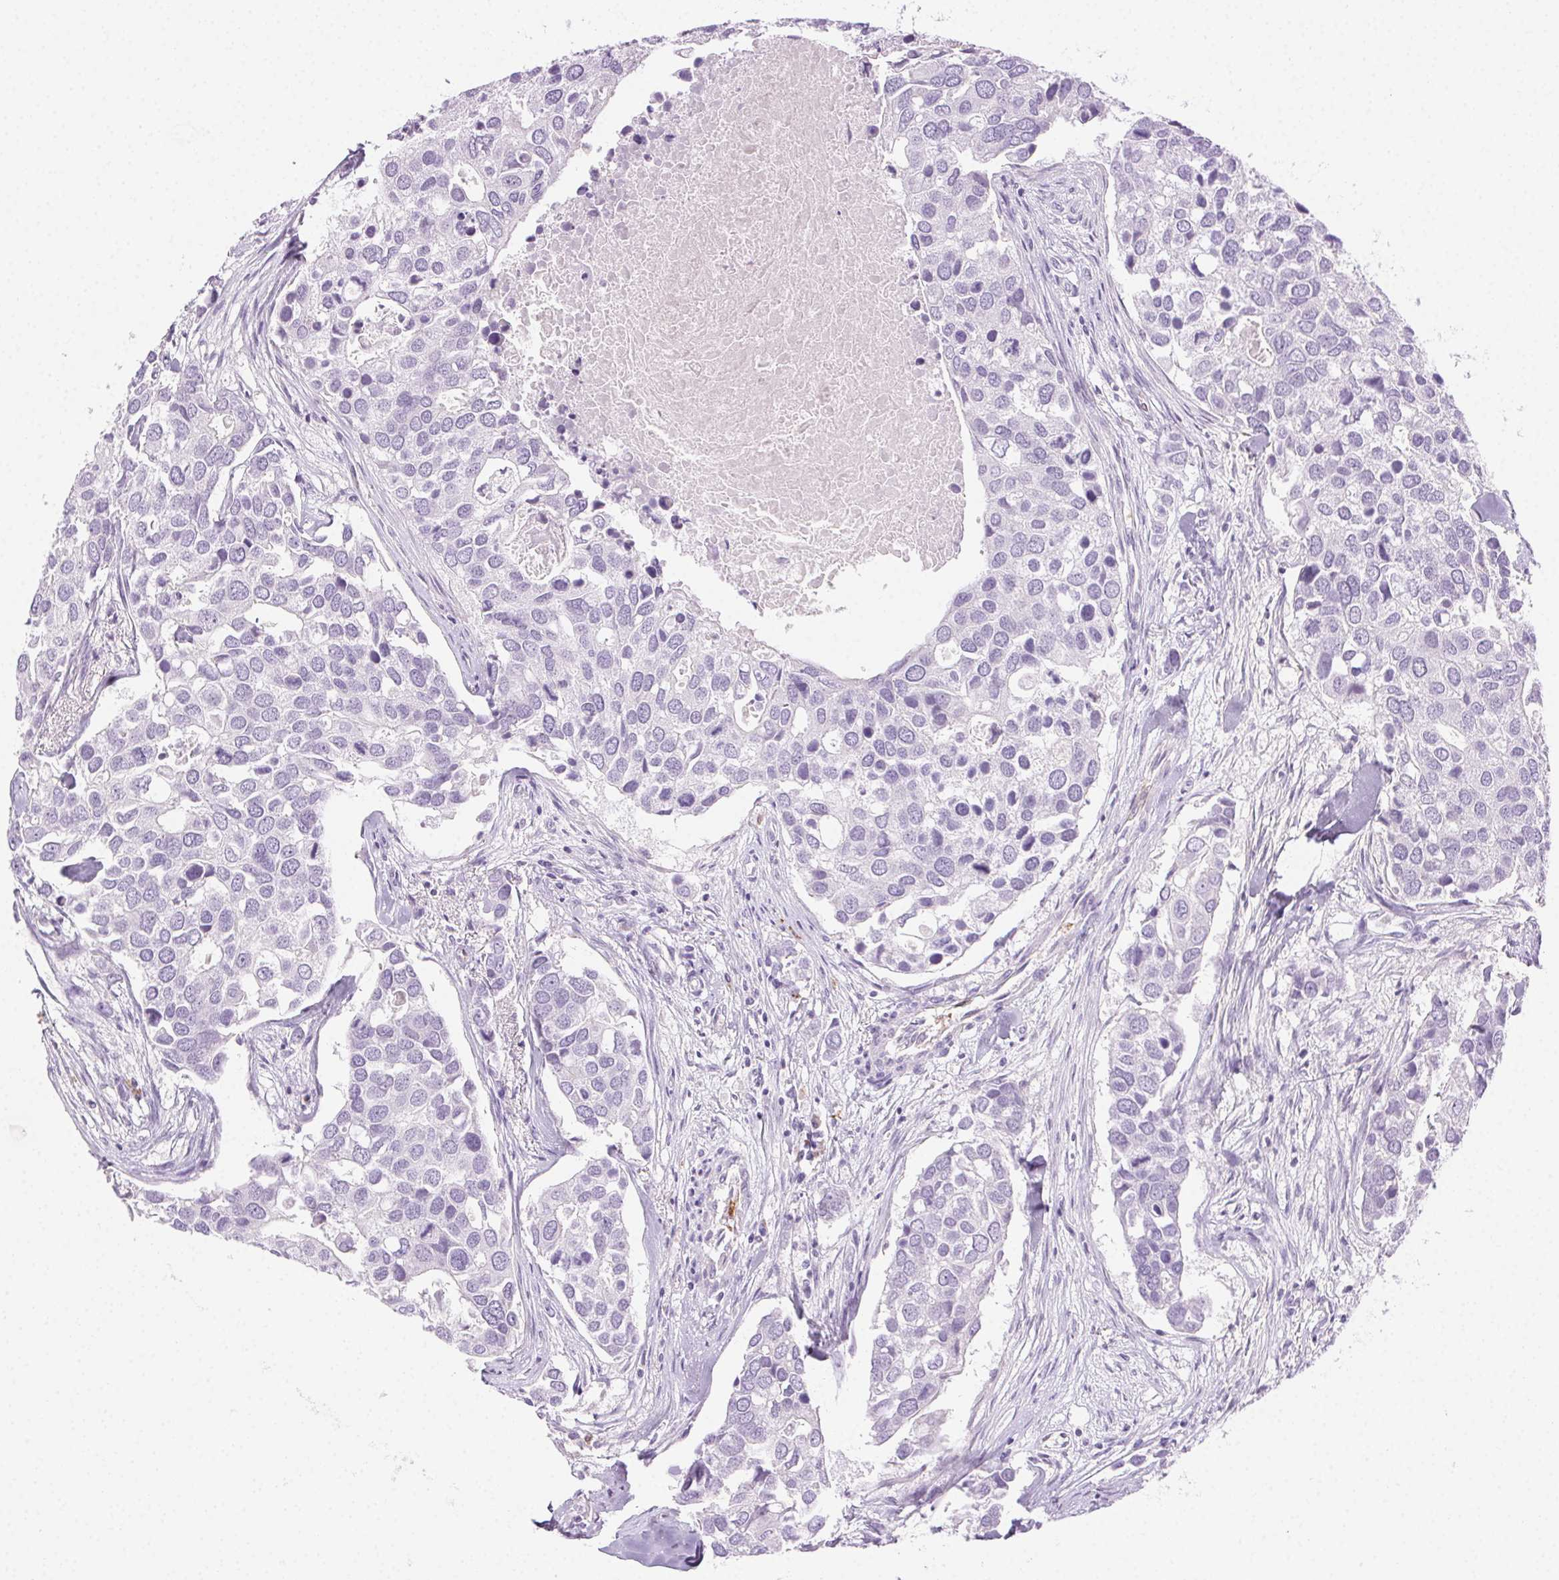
{"staining": {"intensity": "negative", "quantity": "none", "location": "none"}, "tissue": "breast cancer", "cell_type": "Tumor cells", "image_type": "cancer", "snomed": [{"axis": "morphology", "description": "Duct carcinoma"}, {"axis": "topography", "description": "Breast"}], "caption": "This is an IHC photomicrograph of intraductal carcinoma (breast). There is no positivity in tumor cells.", "gene": "TMEM45A", "patient": {"sex": "female", "age": 83}}